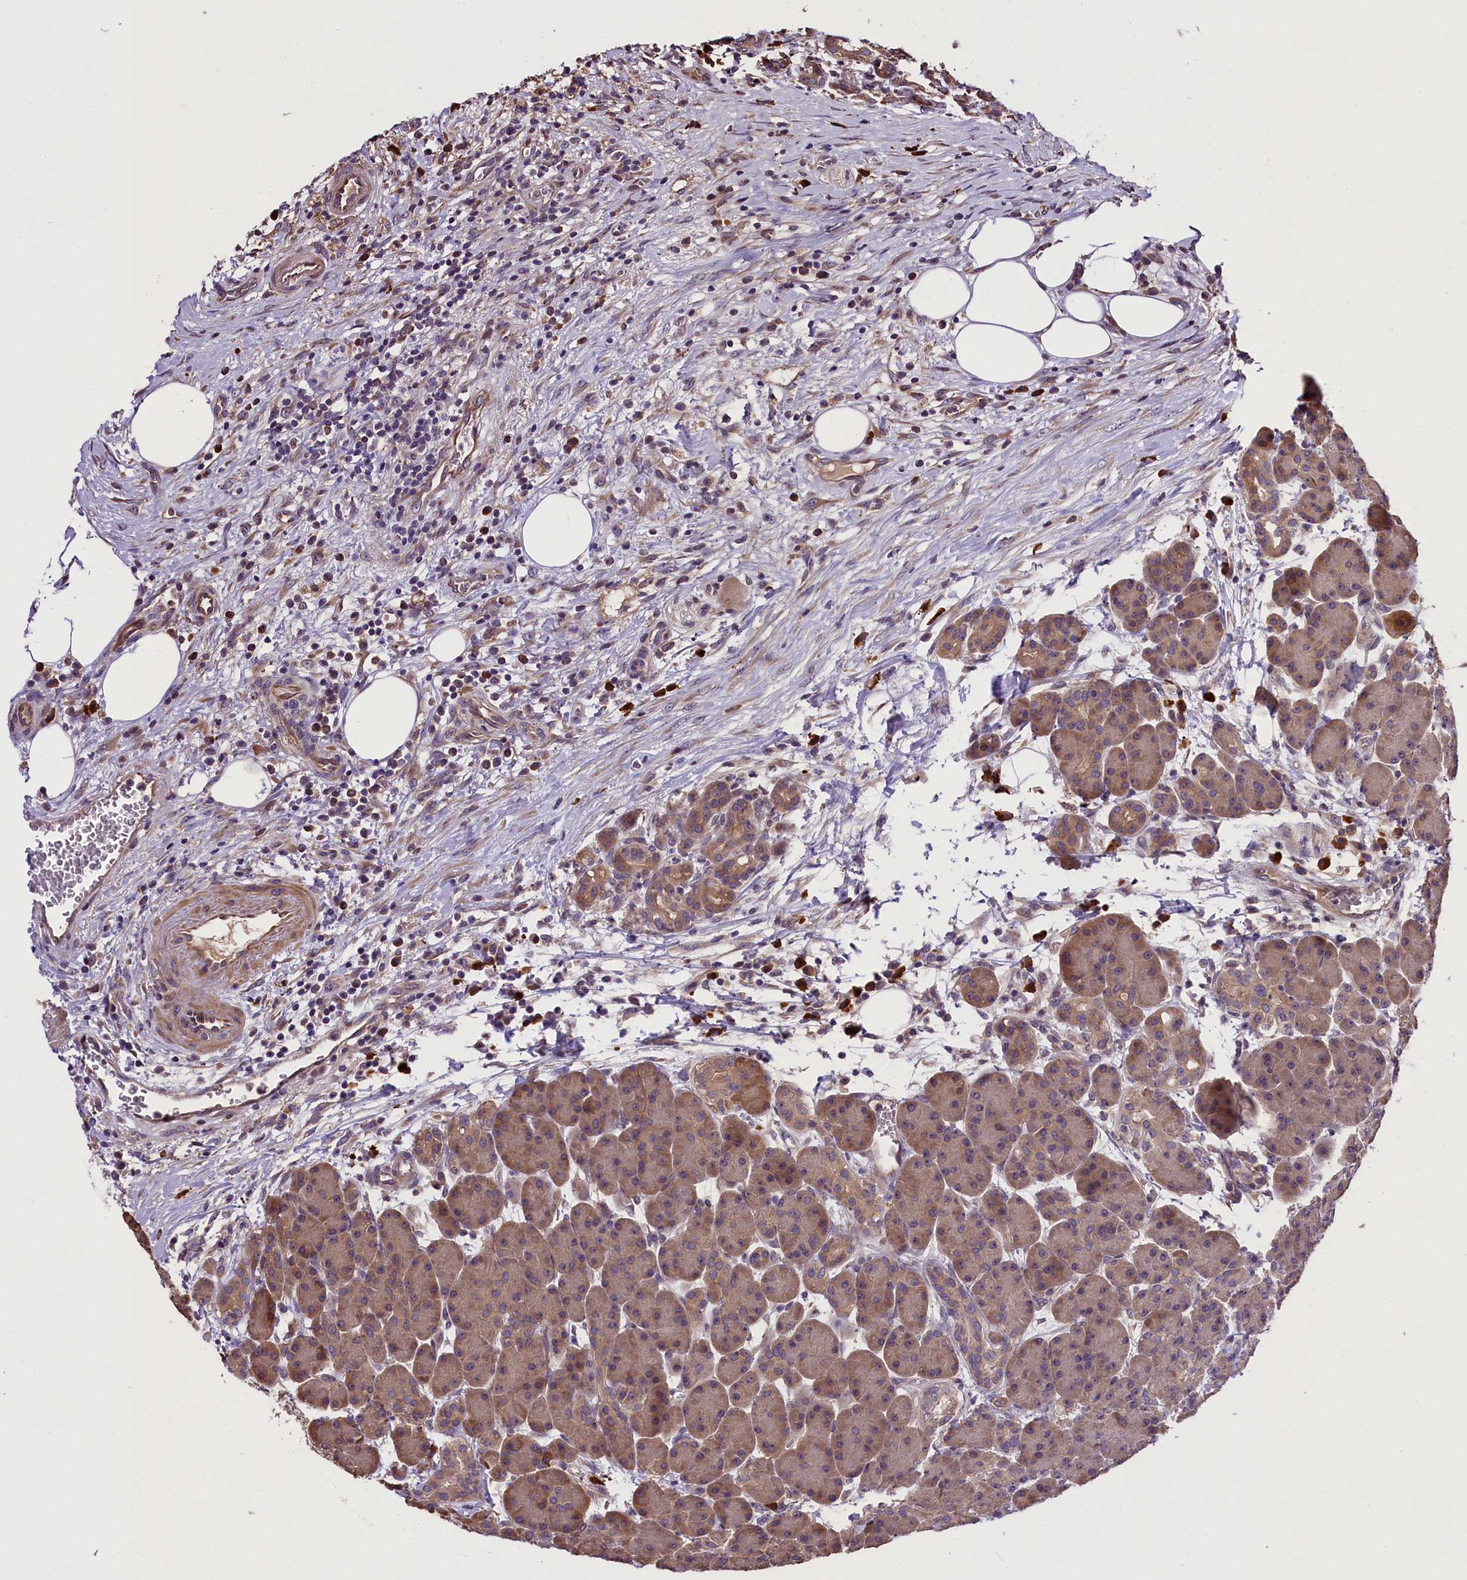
{"staining": {"intensity": "moderate", "quantity": "25%-75%", "location": "cytoplasmic/membranous"}, "tissue": "pancreas", "cell_type": "Exocrine glandular cells", "image_type": "normal", "snomed": [{"axis": "morphology", "description": "Normal tissue, NOS"}, {"axis": "topography", "description": "Pancreas"}], "caption": "Pancreas stained with a brown dye demonstrates moderate cytoplasmic/membranous positive positivity in about 25%-75% of exocrine glandular cells.", "gene": "ABCC10", "patient": {"sex": "male", "age": 63}}